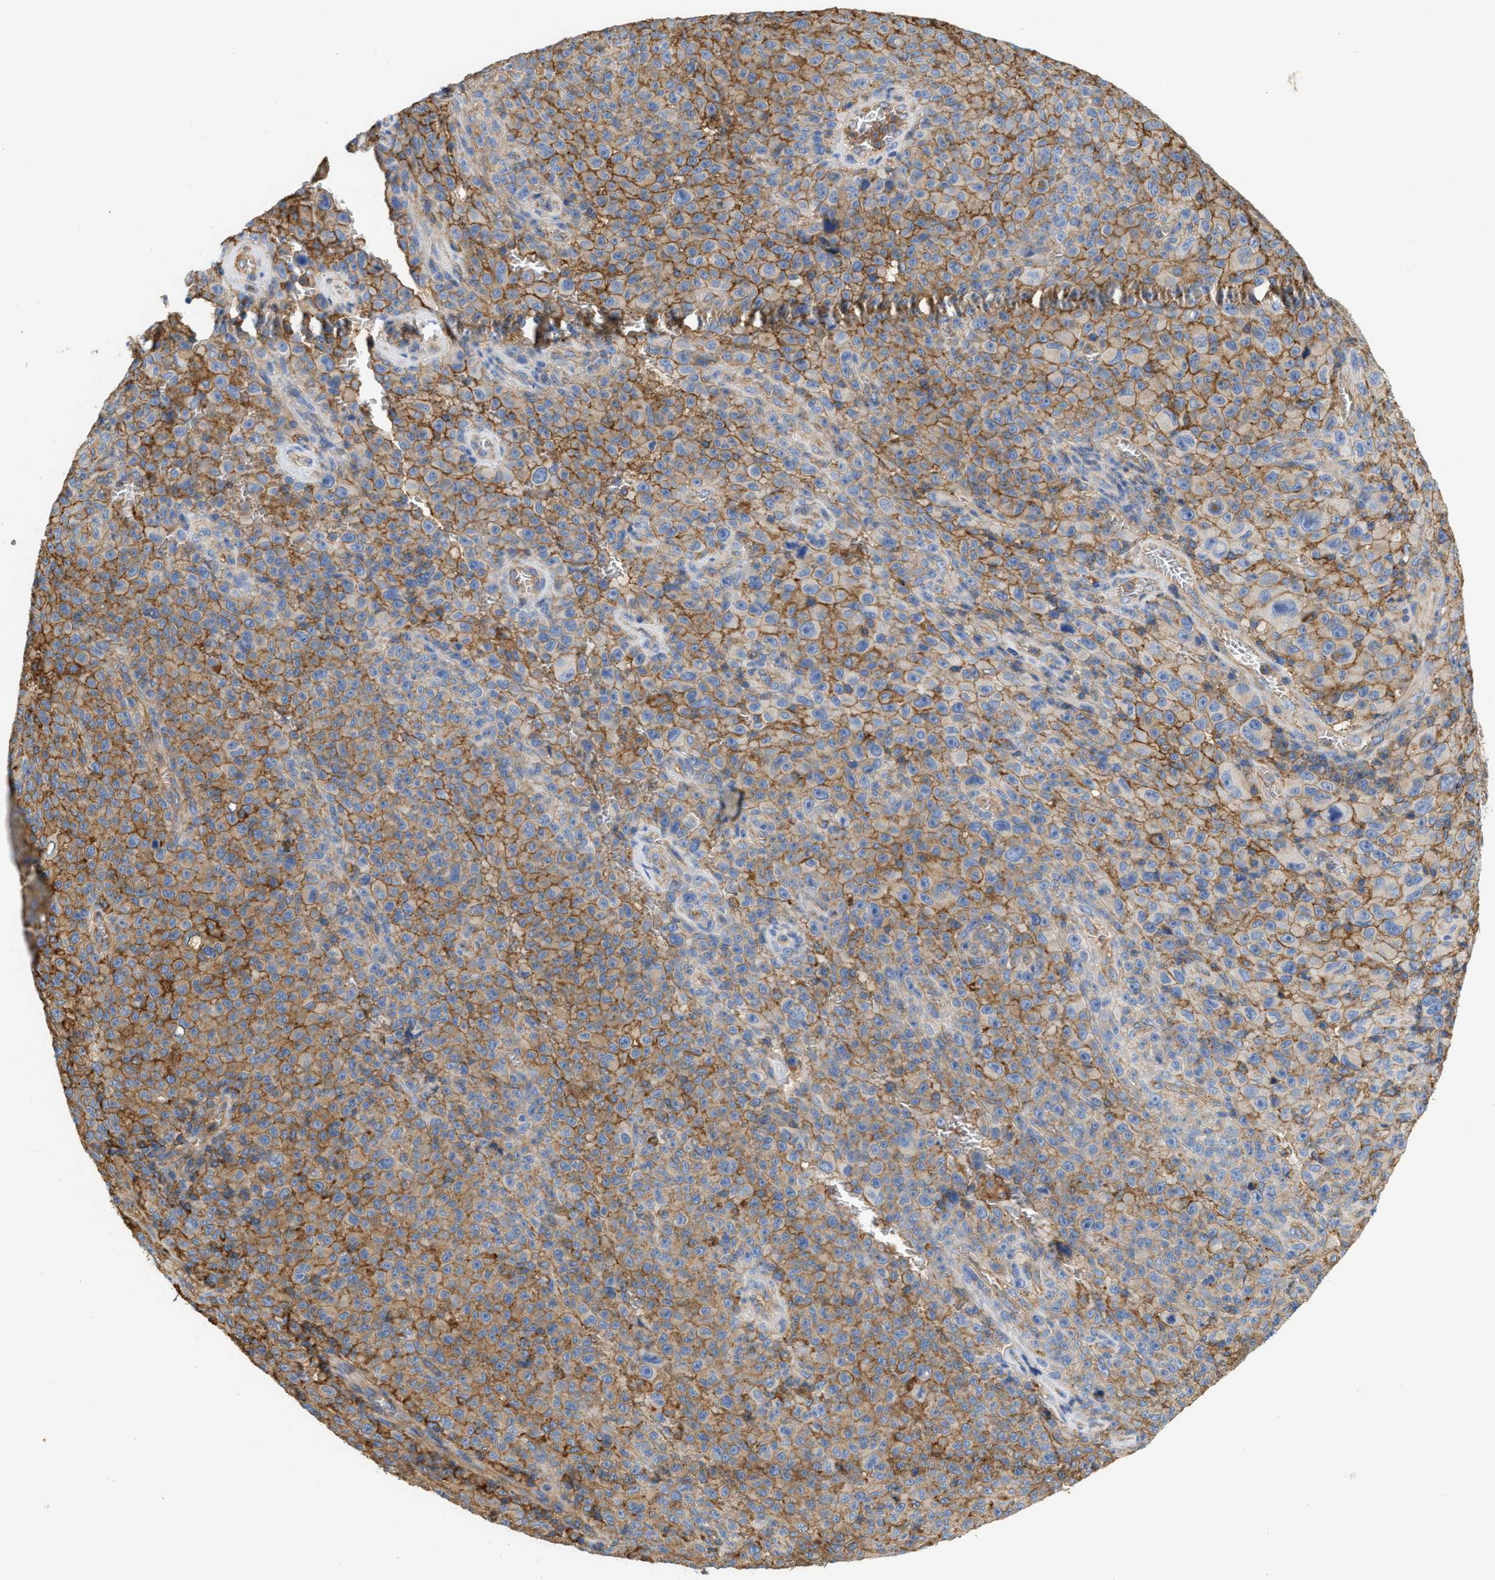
{"staining": {"intensity": "moderate", "quantity": ">75%", "location": "cytoplasmic/membranous"}, "tissue": "melanoma", "cell_type": "Tumor cells", "image_type": "cancer", "snomed": [{"axis": "morphology", "description": "Malignant melanoma, NOS"}, {"axis": "topography", "description": "Skin"}], "caption": "Human melanoma stained with a protein marker displays moderate staining in tumor cells.", "gene": "GNB4", "patient": {"sex": "female", "age": 82}}